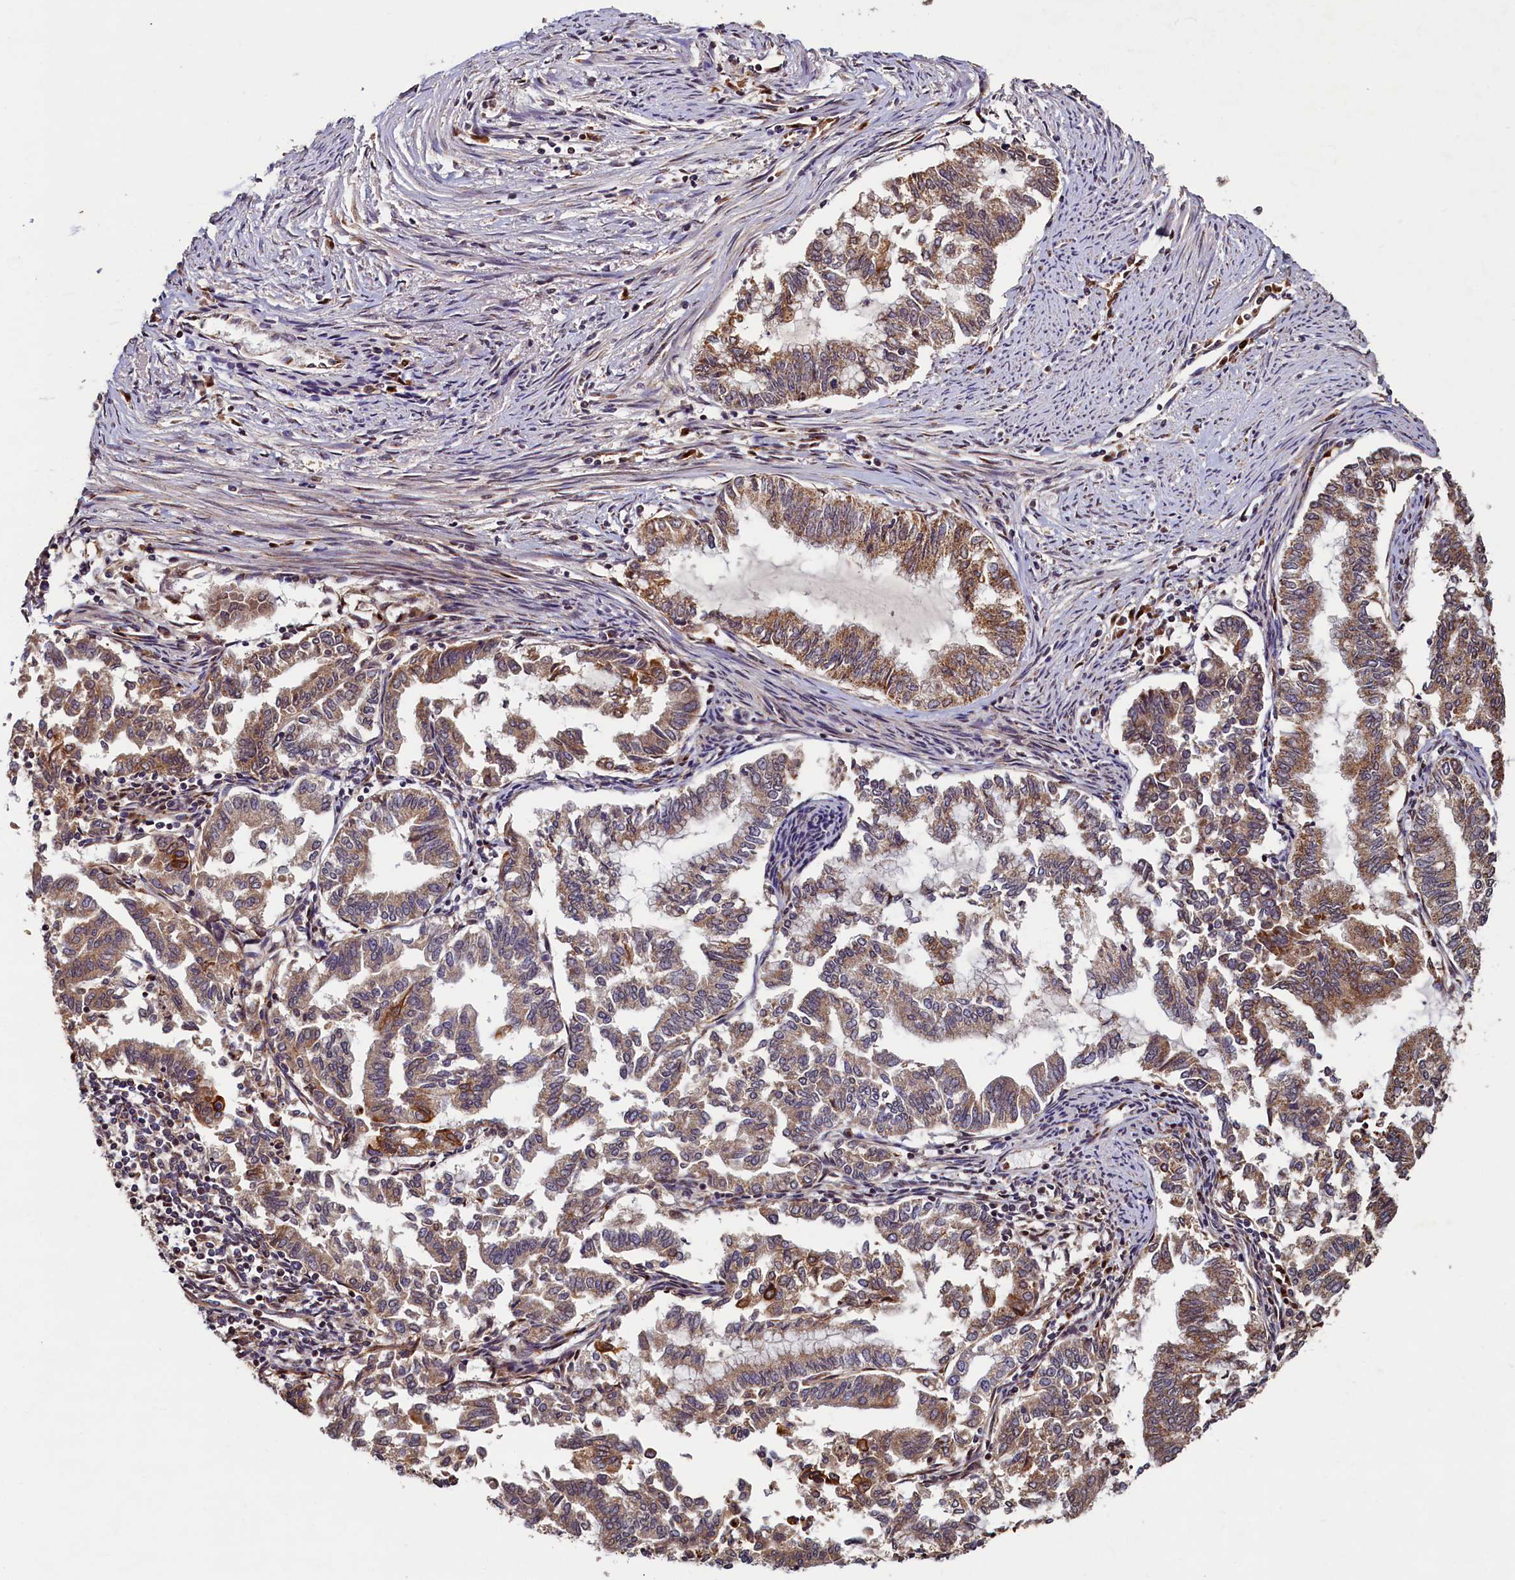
{"staining": {"intensity": "moderate", "quantity": "25%-75%", "location": "cytoplasmic/membranous"}, "tissue": "endometrial cancer", "cell_type": "Tumor cells", "image_type": "cancer", "snomed": [{"axis": "morphology", "description": "Adenocarcinoma, NOS"}, {"axis": "topography", "description": "Endometrium"}], "caption": "The image displays a brown stain indicating the presence of a protein in the cytoplasmic/membranous of tumor cells in endometrial cancer (adenocarcinoma).", "gene": "NCKAP5L", "patient": {"sex": "female", "age": 79}}